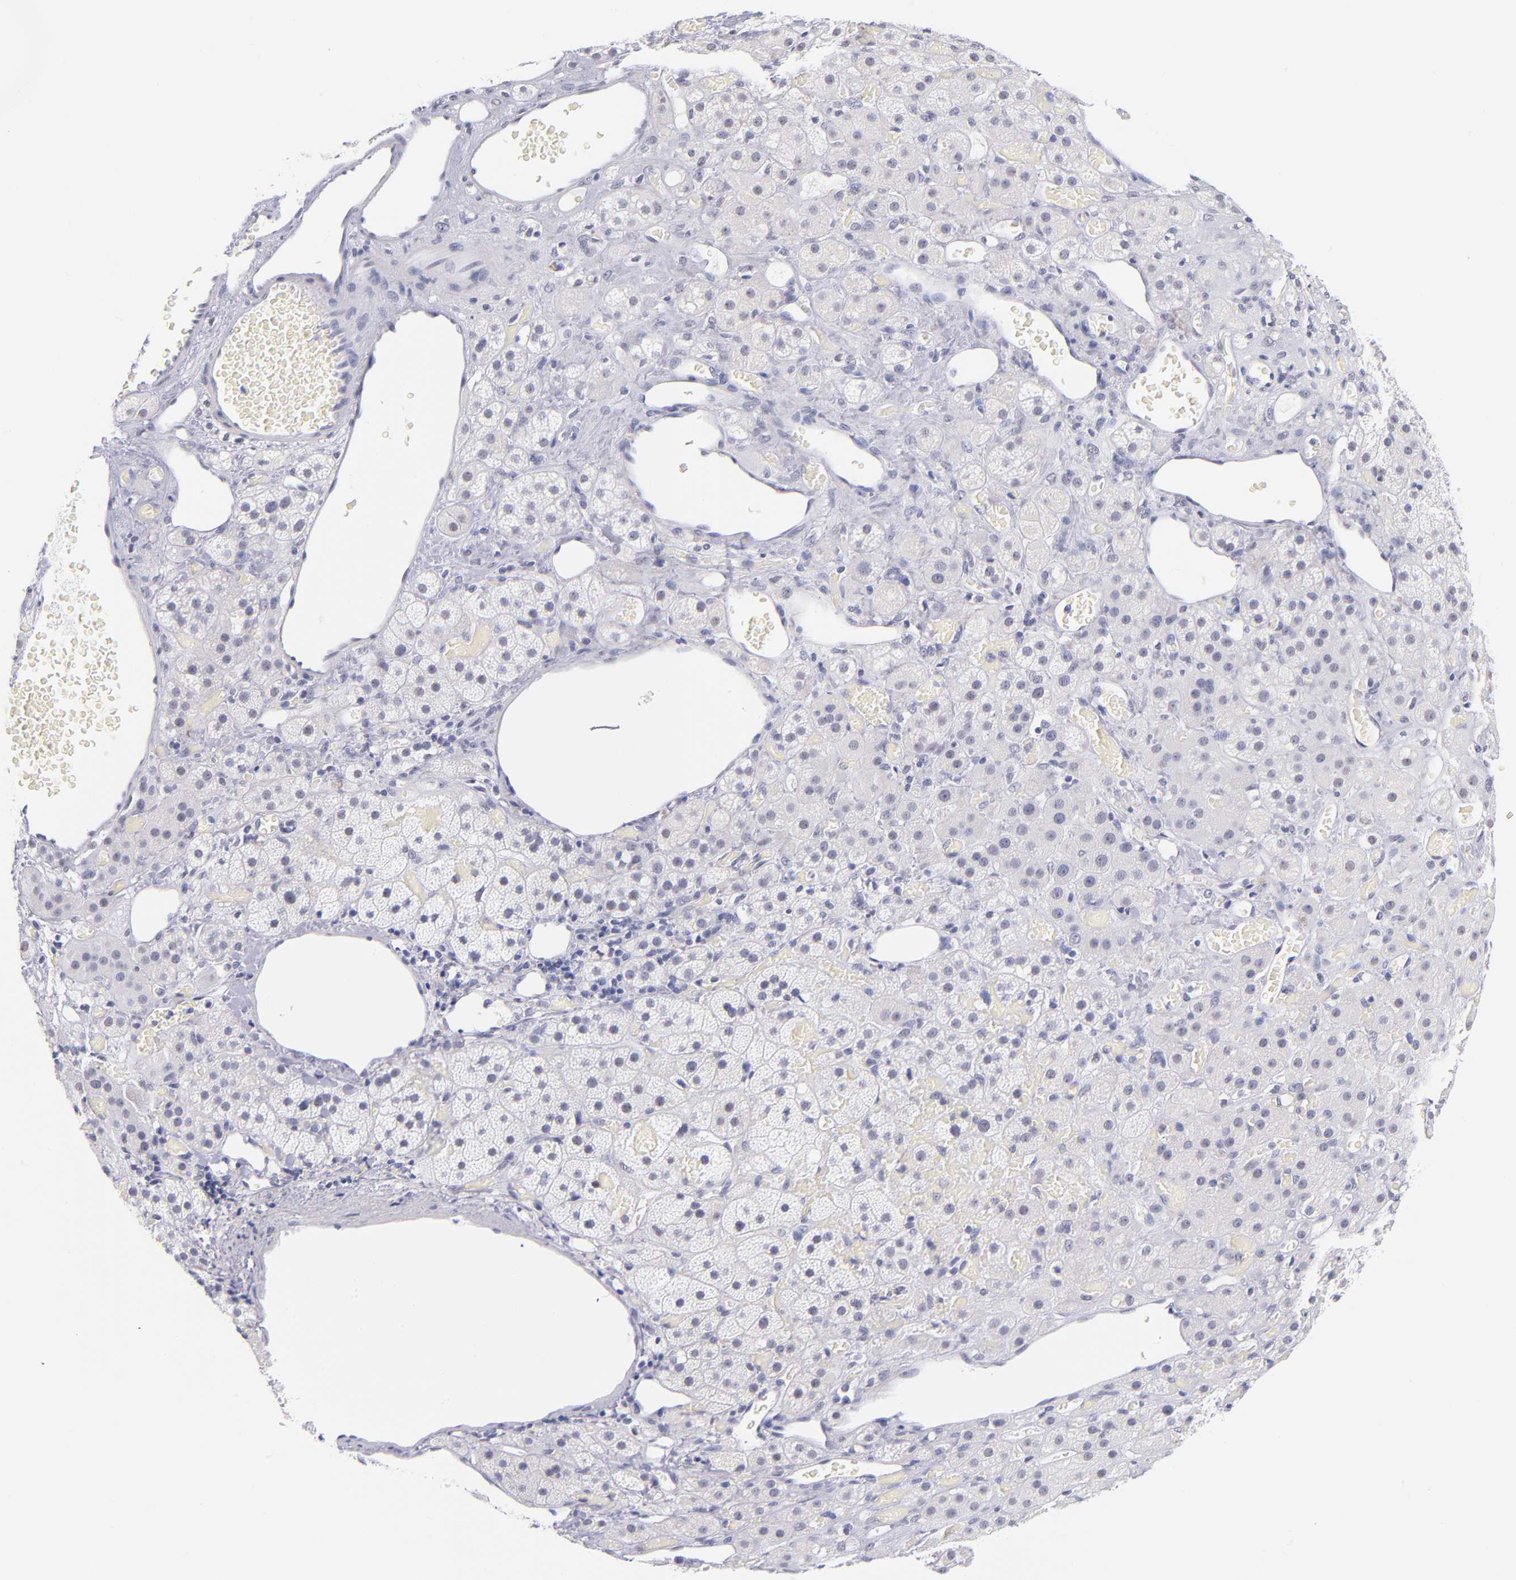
{"staining": {"intensity": "weak", "quantity": "<25%", "location": "nuclear"}, "tissue": "adrenal gland", "cell_type": "Glandular cells", "image_type": "normal", "snomed": [{"axis": "morphology", "description": "Normal tissue, NOS"}, {"axis": "topography", "description": "Adrenal gland"}], "caption": "Histopathology image shows no significant protein expression in glandular cells of normal adrenal gland.", "gene": "SNRPB", "patient": {"sex": "male", "age": 57}}